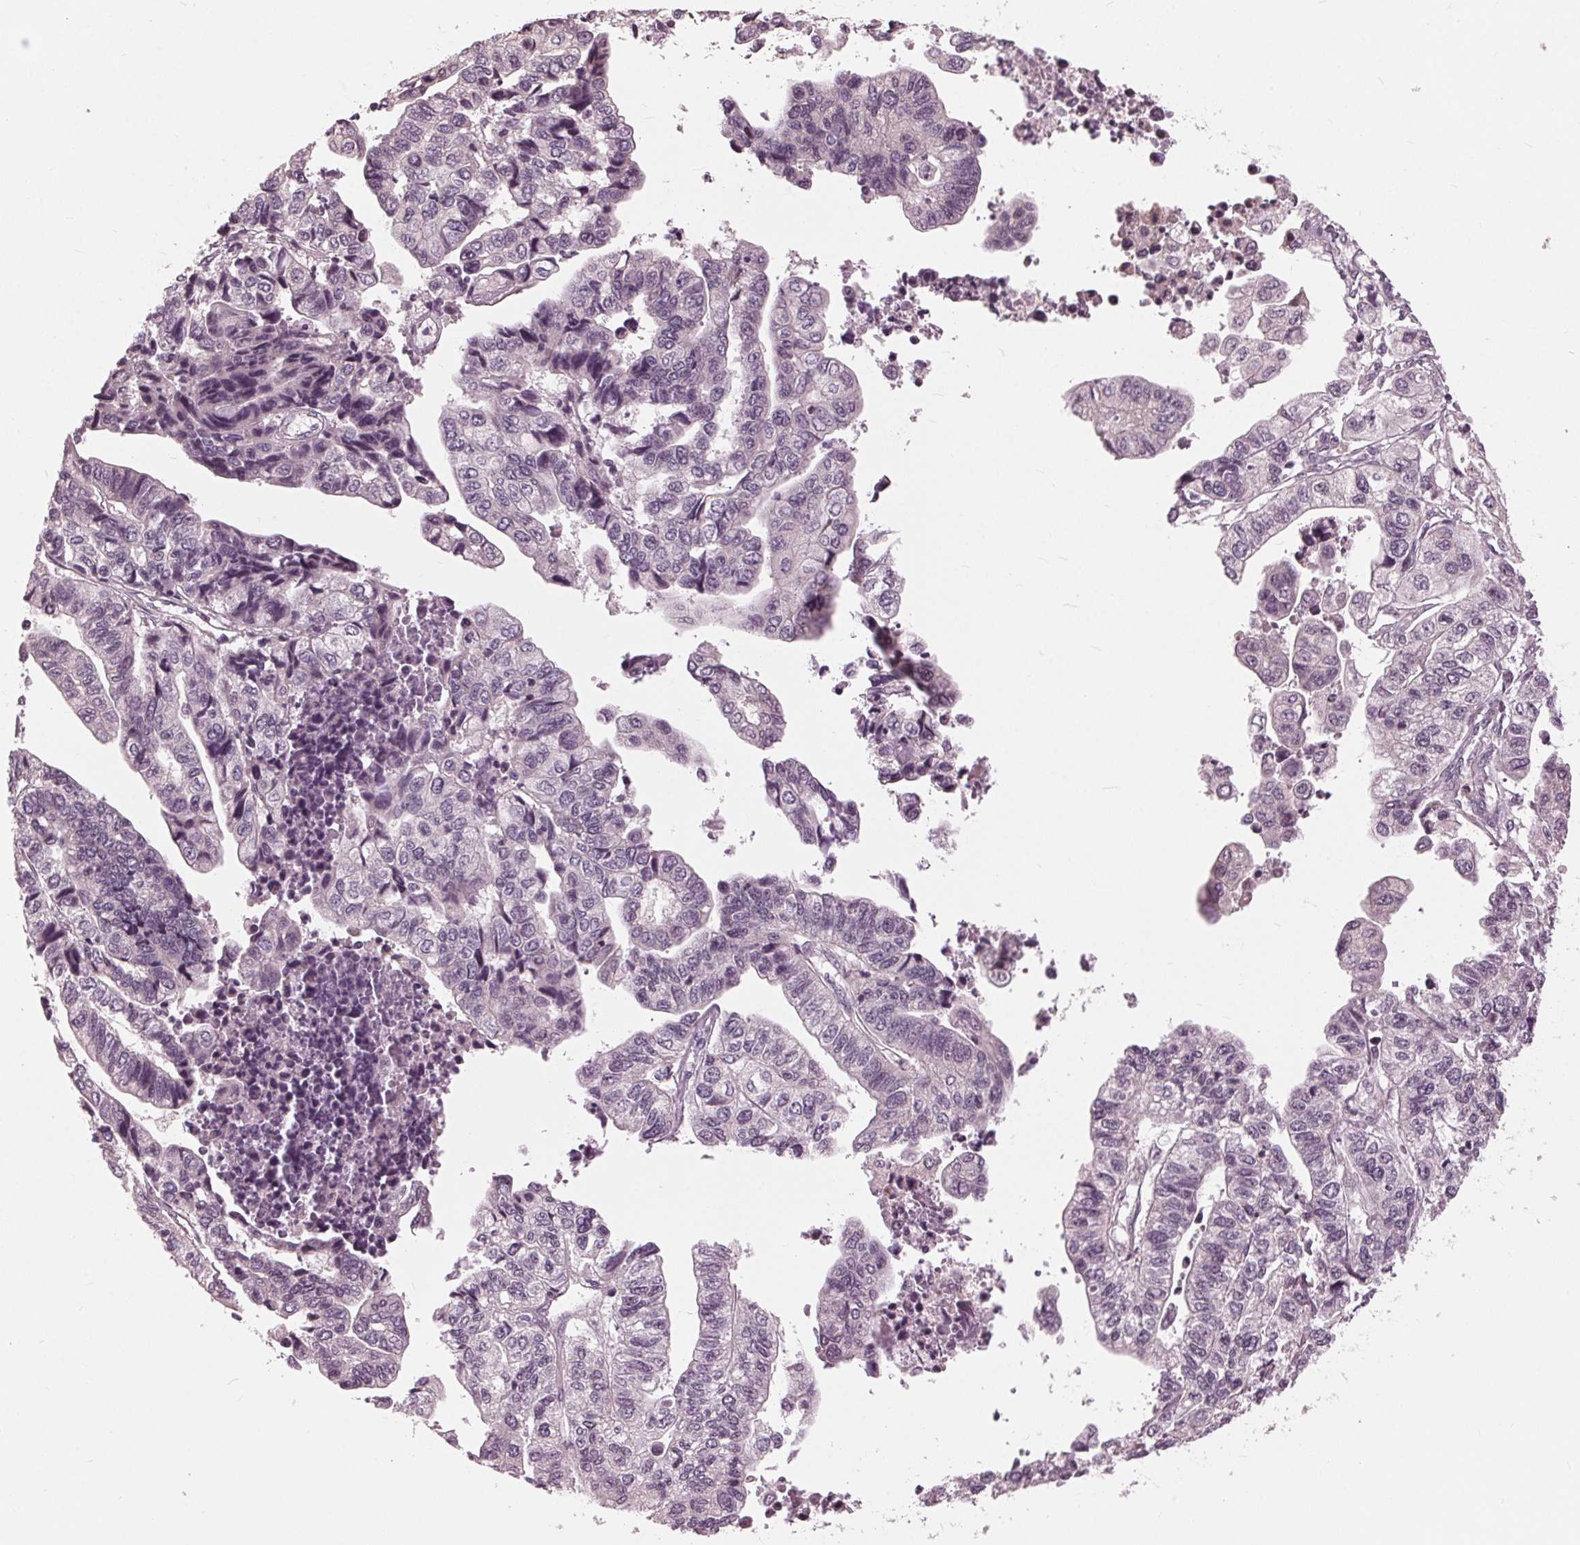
{"staining": {"intensity": "negative", "quantity": "none", "location": "none"}, "tissue": "stomach cancer", "cell_type": "Tumor cells", "image_type": "cancer", "snomed": [{"axis": "morphology", "description": "Adenocarcinoma, NOS"}, {"axis": "topography", "description": "Stomach, upper"}], "caption": "IHC histopathology image of neoplastic tissue: adenocarcinoma (stomach) stained with DAB reveals no significant protein expression in tumor cells.", "gene": "SIGLEC6", "patient": {"sex": "female", "age": 67}}